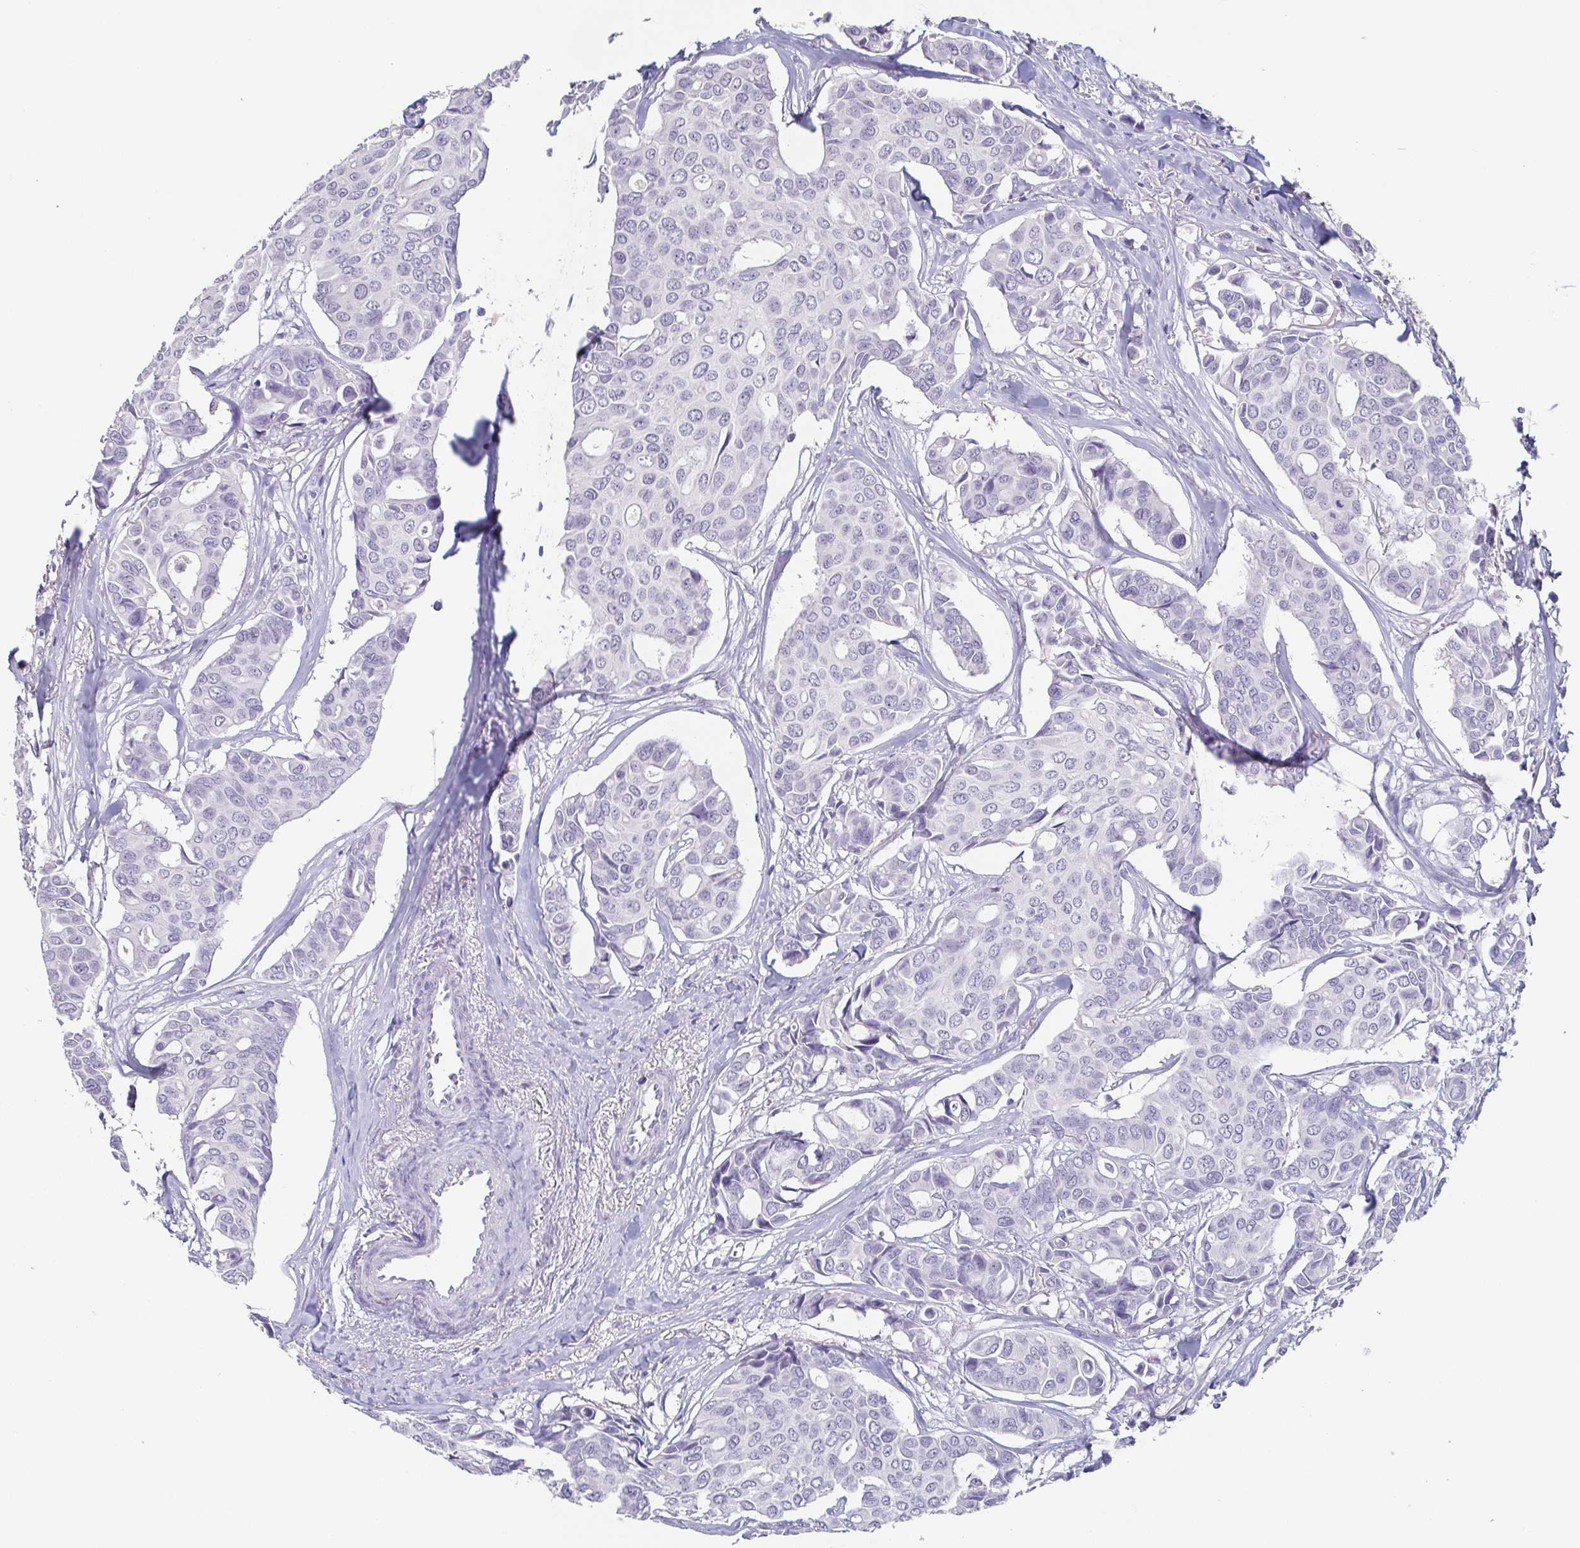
{"staining": {"intensity": "negative", "quantity": "none", "location": "none"}, "tissue": "breast cancer", "cell_type": "Tumor cells", "image_type": "cancer", "snomed": [{"axis": "morphology", "description": "Duct carcinoma"}, {"axis": "topography", "description": "Breast"}], "caption": "Immunohistochemistry (IHC) micrograph of neoplastic tissue: human infiltrating ductal carcinoma (breast) stained with DAB (3,3'-diaminobenzidine) demonstrates no significant protein expression in tumor cells.", "gene": "BPIFA2", "patient": {"sex": "female", "age": 54}}